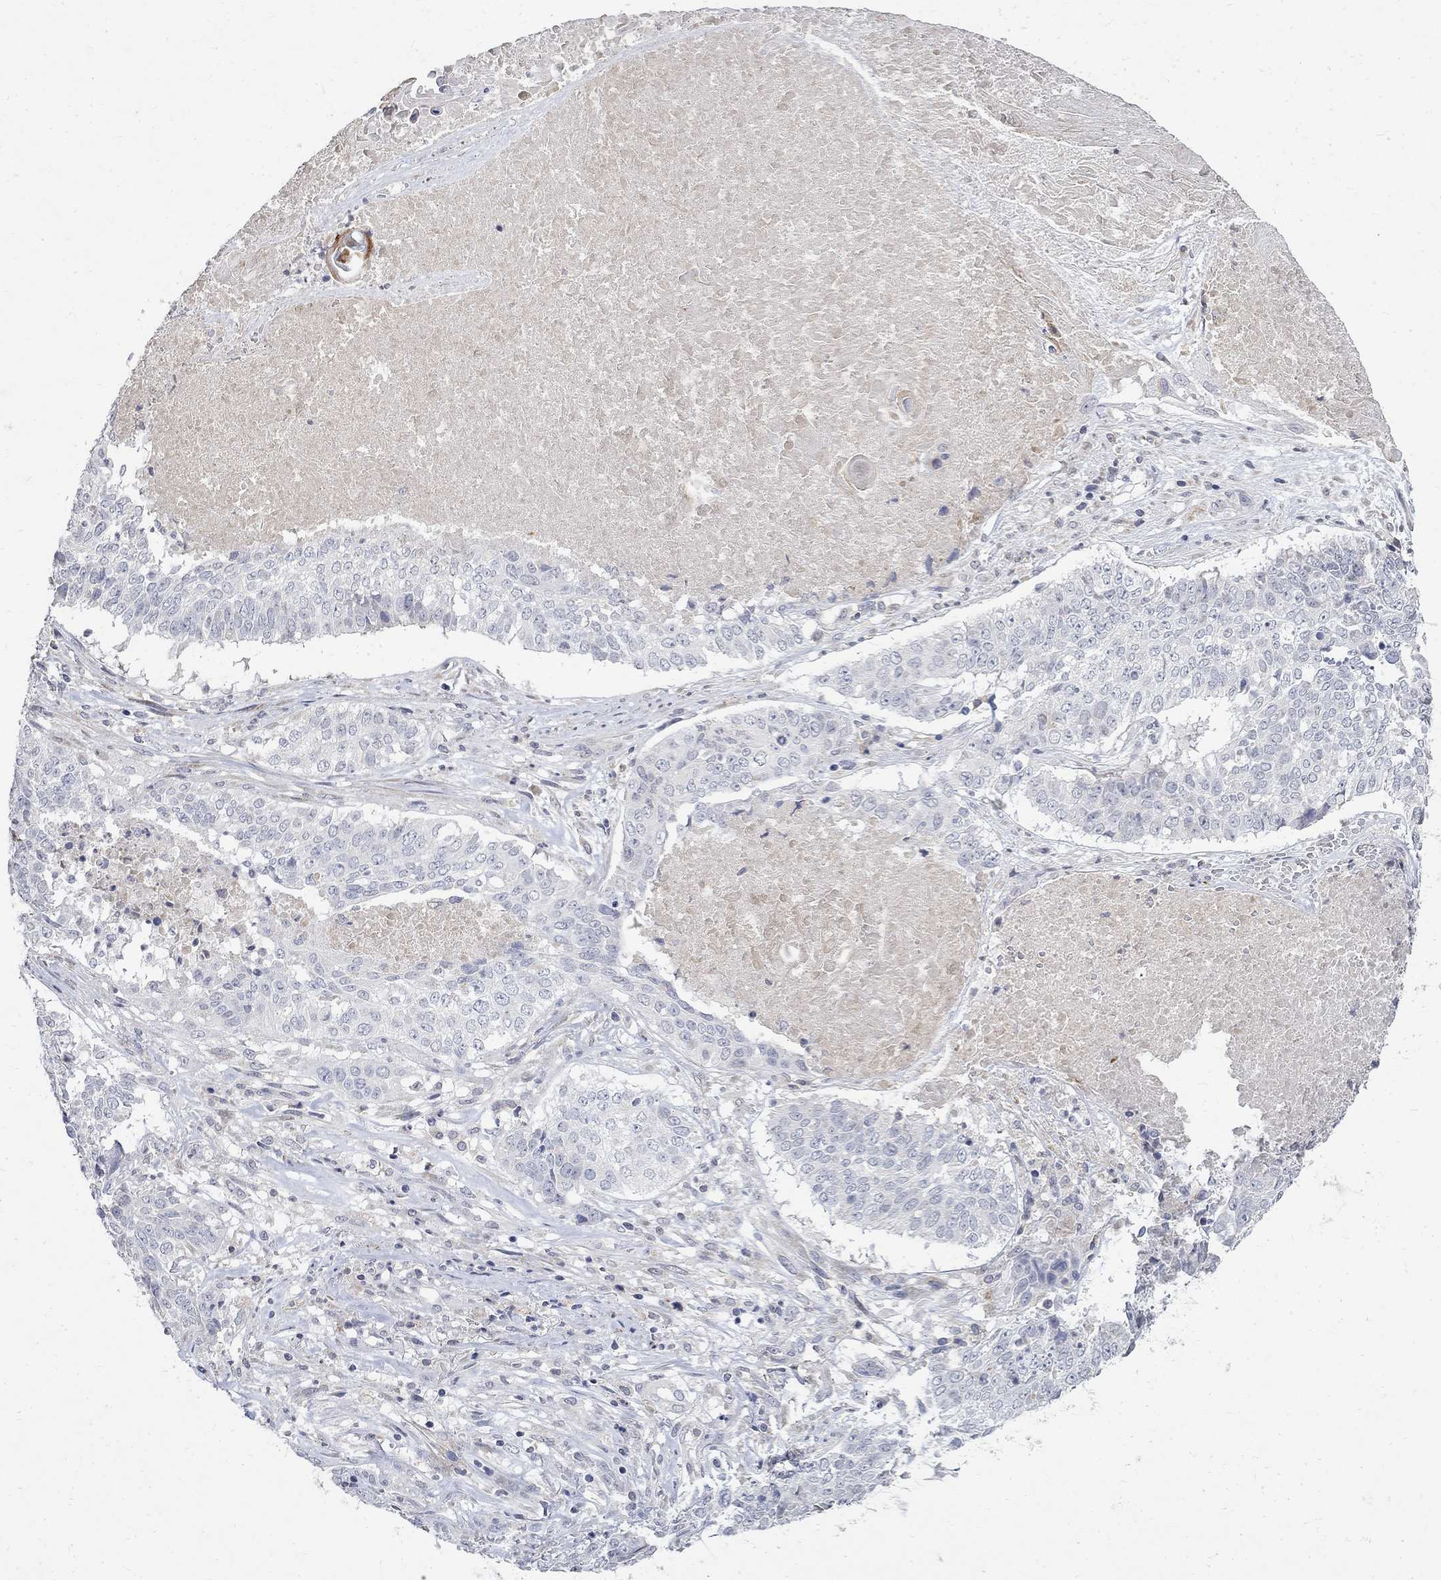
{"staining": {"intensity": "negative", "quantity": "none", "location": "none"}, "tissue": "lung cancer", "cell_type": "Tumor cells", "image_type": "cancer", "snomed": [{"axis": "morphology", "description": "Squamous cell carcinoma, NOS"}, {"axis": "topography", "description": "Lung"}], "caption": "High power microscopy micrograph of an IHC image of lung cancer, revealing no significant expression in tumor cells.", "gene": "TMEM169", "patient": {"sex": "male", "age": 64}}